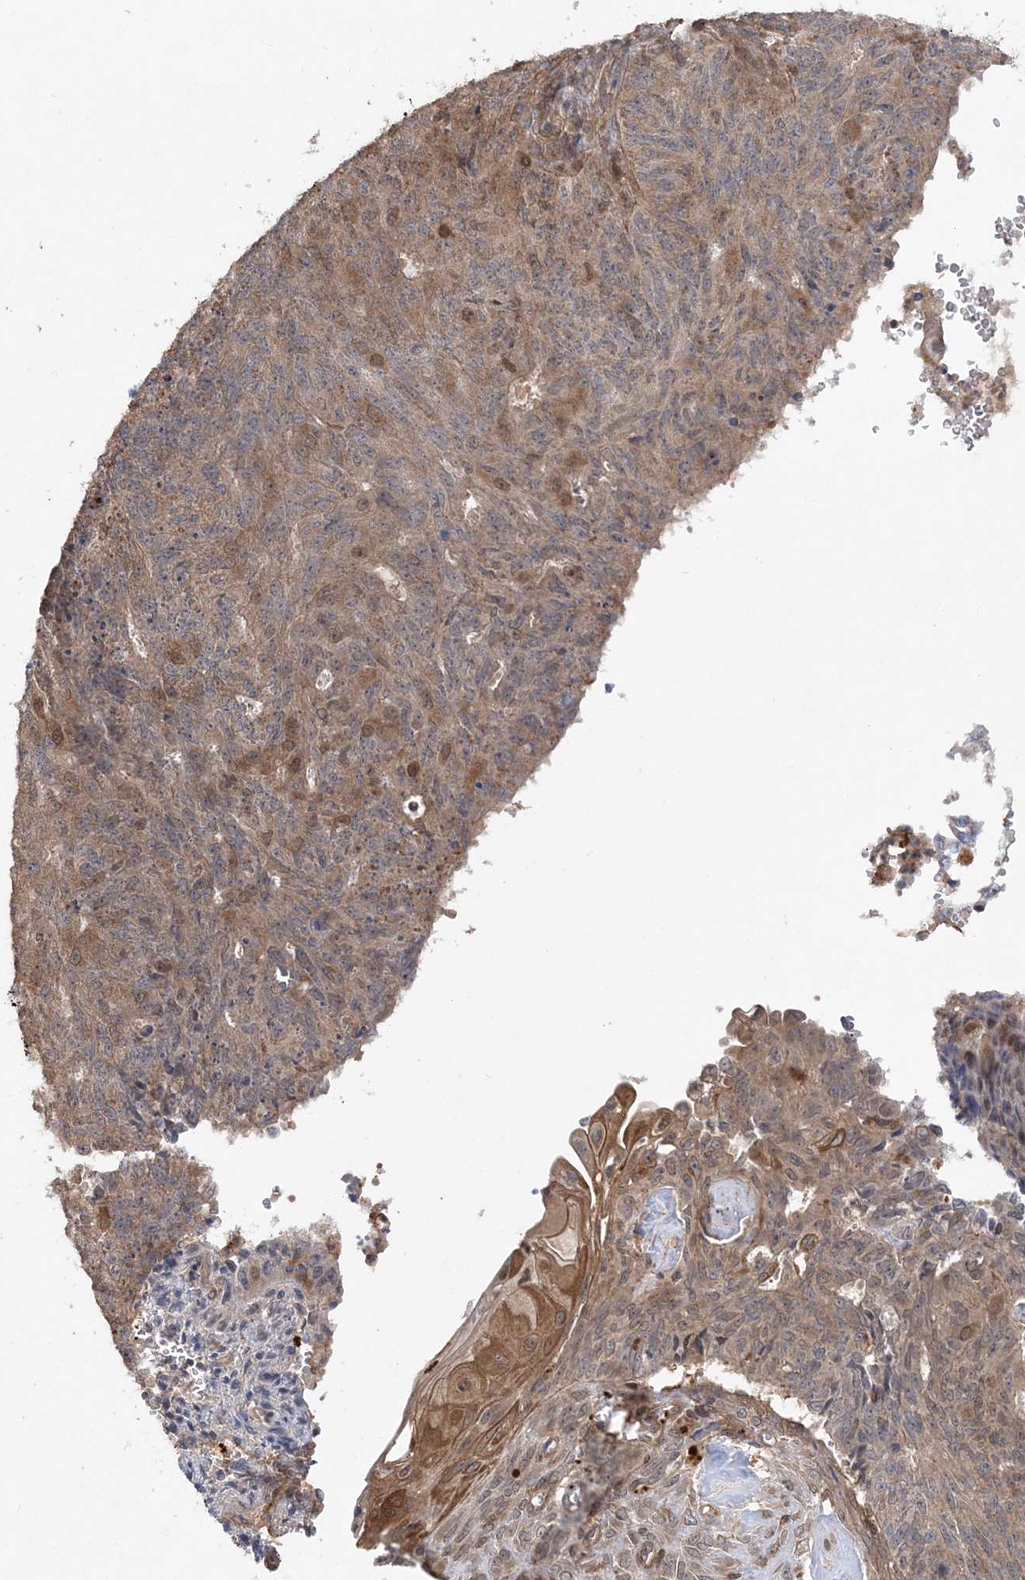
{"staining": {"intensity": "moderate", "quantity": "25%-75%", "location": "cytoplasmic/membranous,nuclear"}, "tissue": "endometrial cancer", "cell_type": "Tumor cells", "image_type": "cancer", "snomed": [{"axis": "morphology", "description": "Adenocarcinoma, NOS"}, {"axis": "topography", "description": "Endometrium"}], "caption": "This is a photomicrograph of immunohistochemistry staining of endometrial cancer (adenocarcinoma), which shows moderate positivity in the cytoplasmic/membranous and nuclear of tumor cells.", "gene": "ACYP1", "patient": {"sex": "female", "age": 32}}